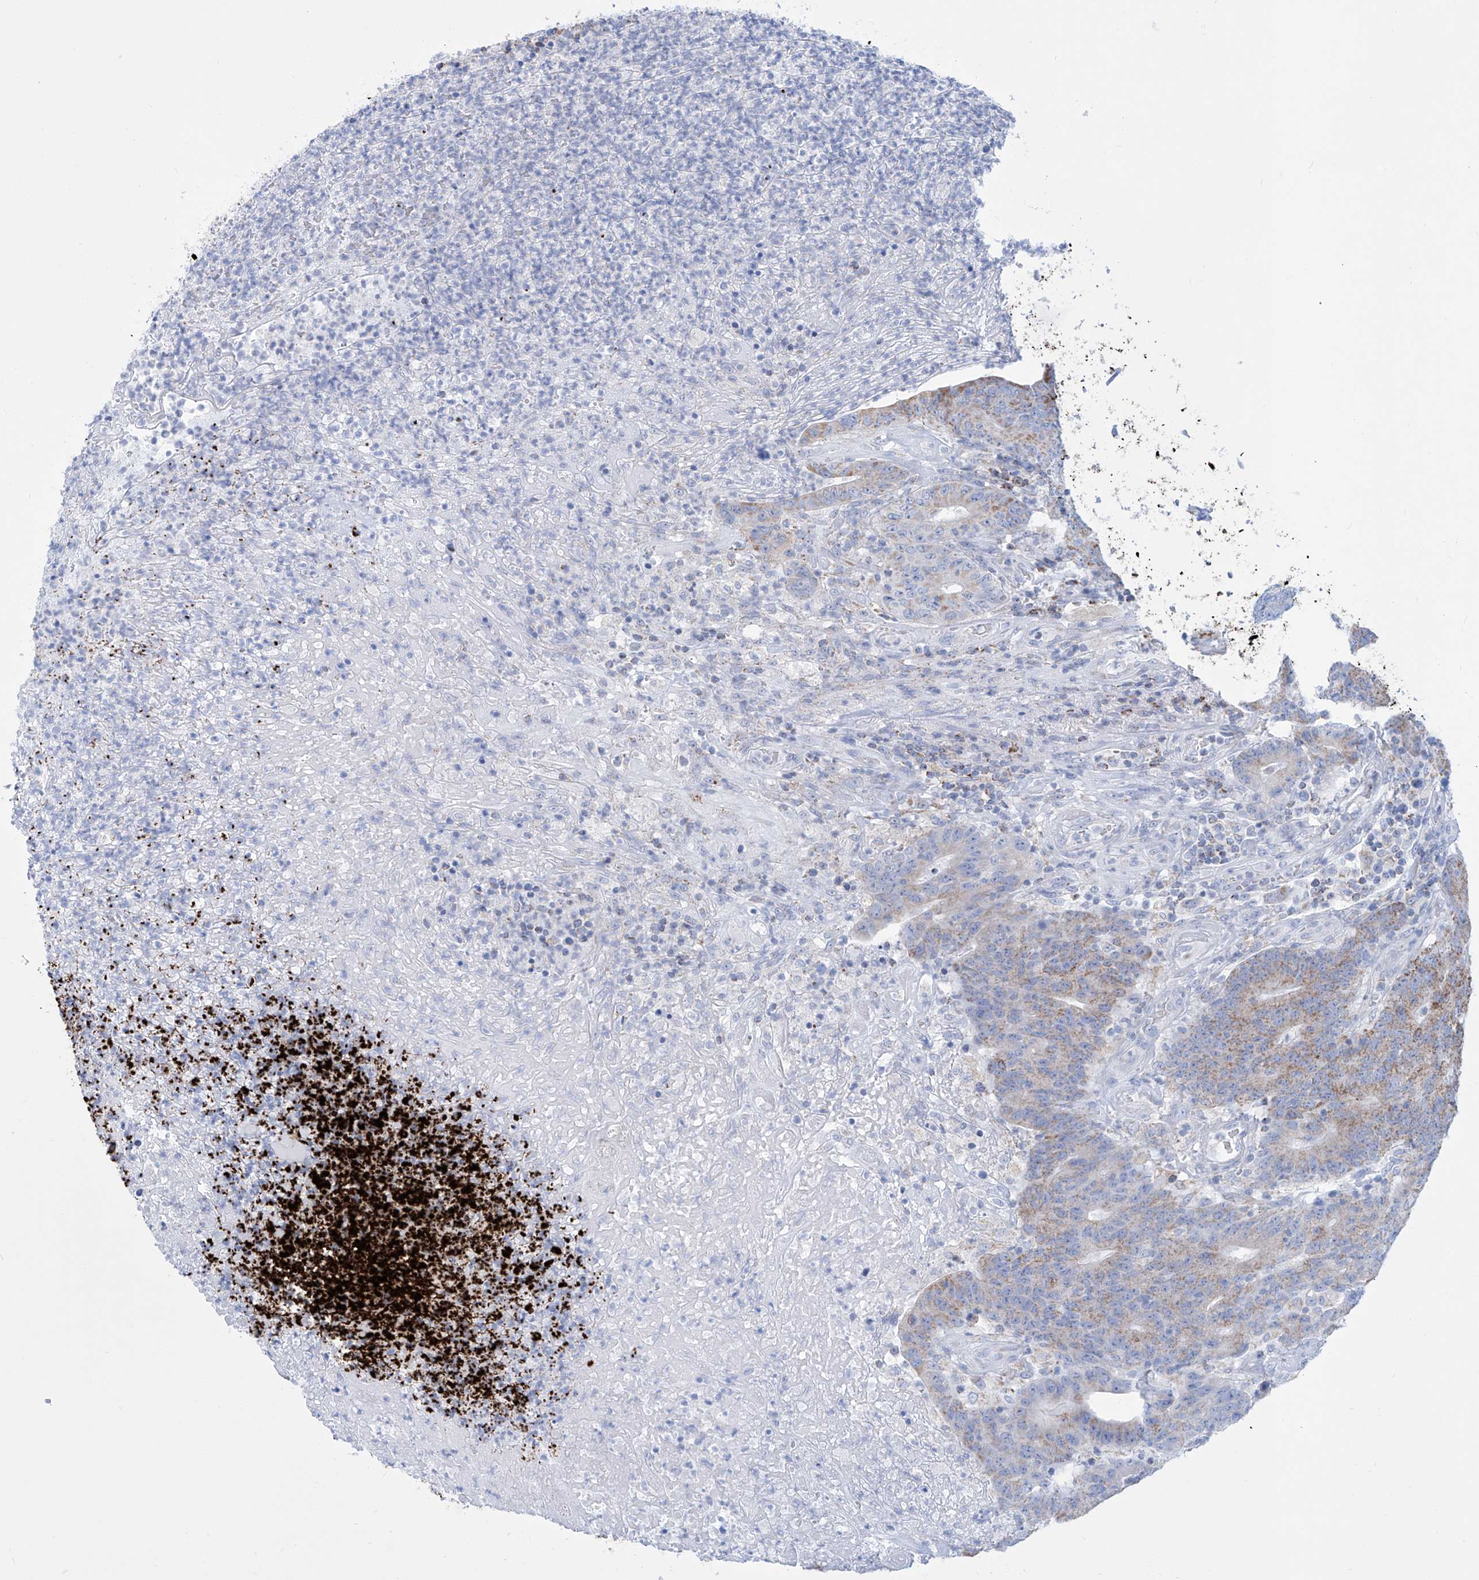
{"staining": {"intensity": "weak", "quantity": ">75%", "location": "cytoplasmic/membranous"}, "tissue": "colorectal cancer", "cell_type": "Tumor cells", "image_type": "cancer", "snomed": [{"axis": "morphology", "description": "Normal tissue, NOS"}, {"axis": "morphology", "description": "Adenocarcinoma, NOS"}, {"axis": "topography", "description": "Colon"}], "caption": "Protein analysis of colorectal adenocarcinoma tissue demonstrates weak cytoplasmic/membranous expression in about >75% of tumor cells.", "gene": "ALDH6A1", "patient": {"sex": "female", "age": 75}}